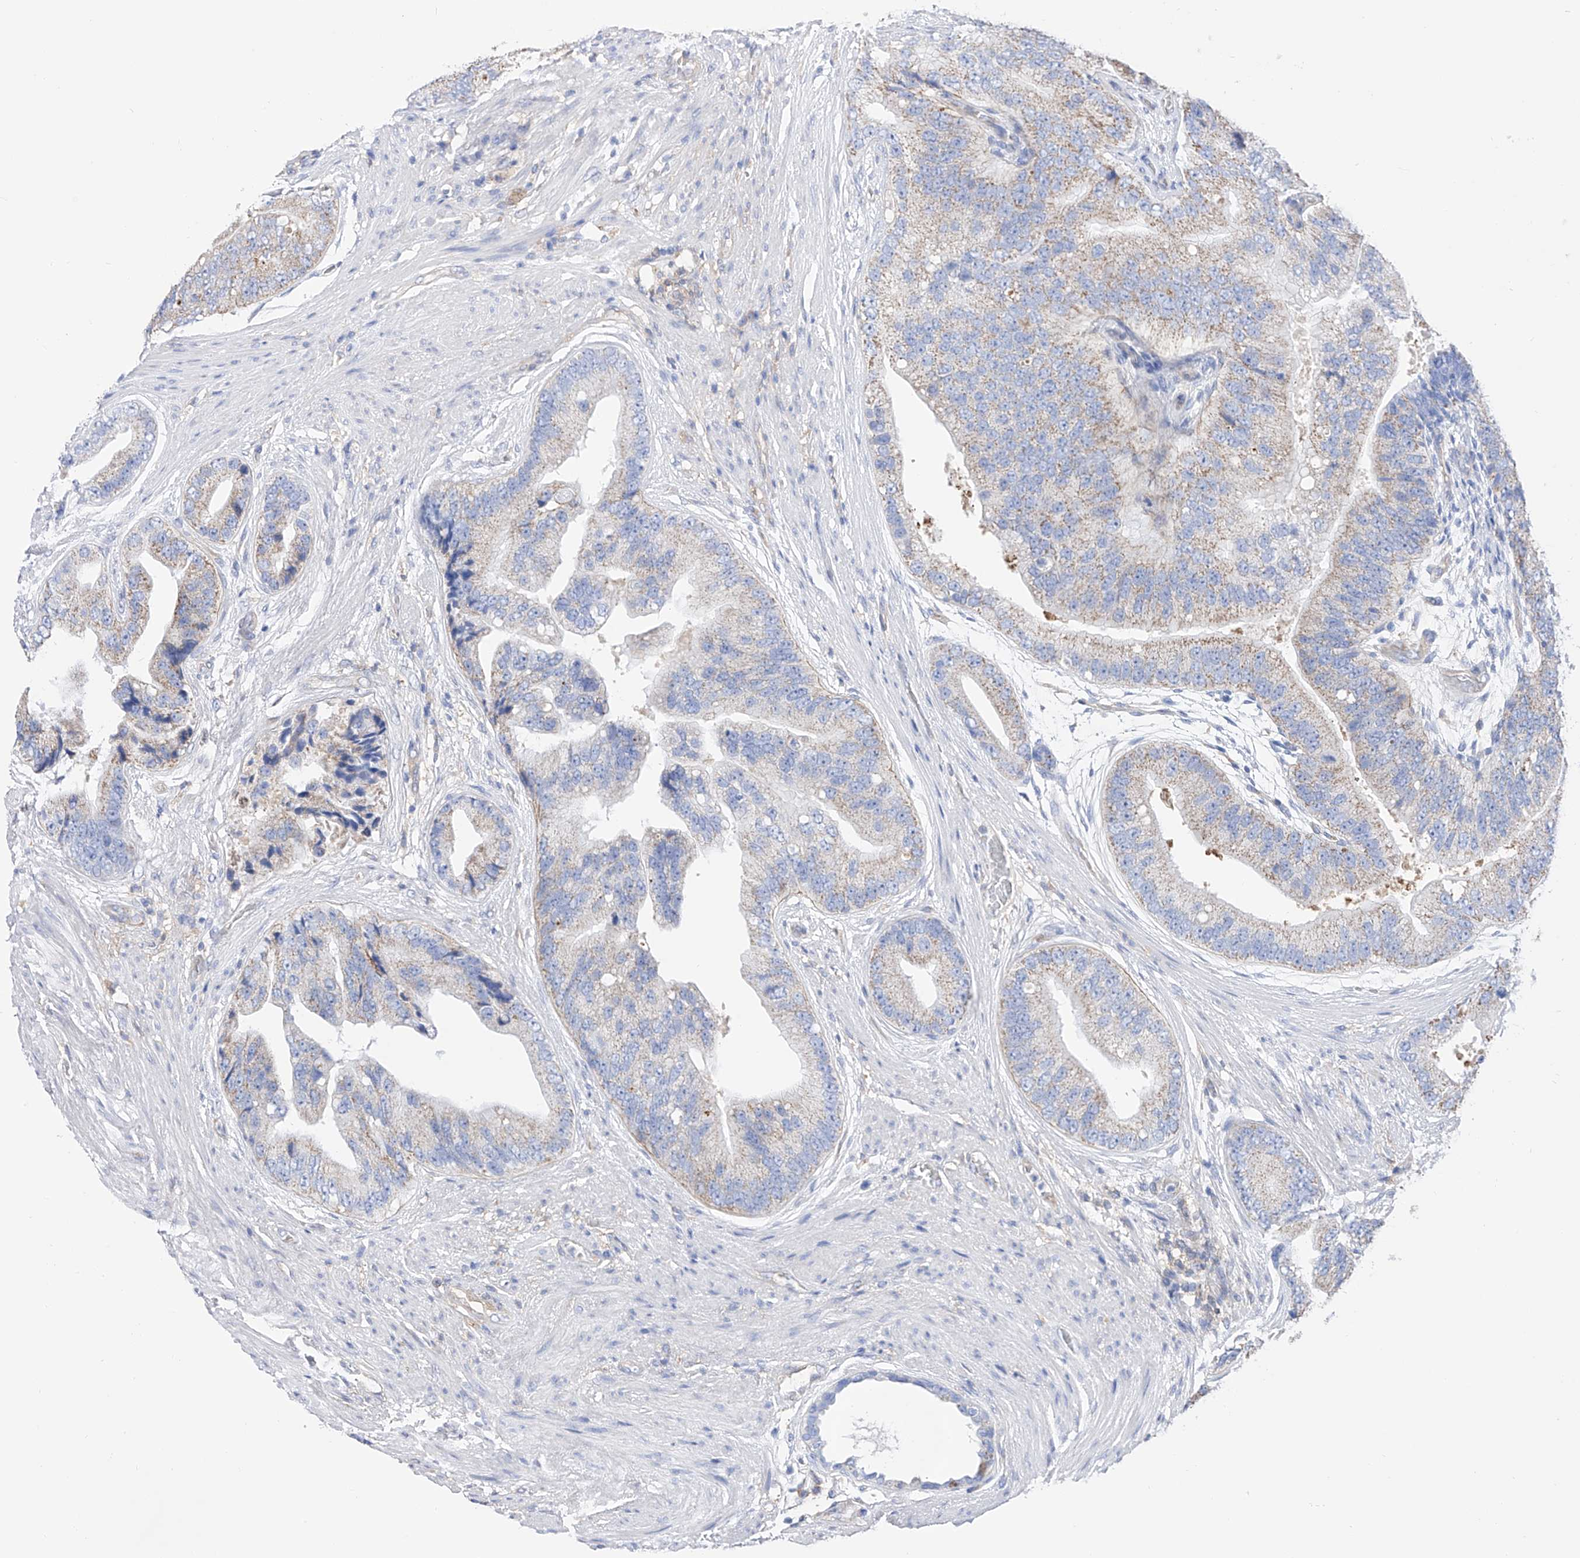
{"staining": {"intensity": "weak", "quantity": "<25%", "location": "cytoplasmic/membranous"}, "tissue": "prostate cancer", "cell_type": "Tumor cells", "image_type": "cancer", "snomed": [{"axis": "morphology", "description": "Adenocarcinoma, High grade"}, {"axis": "topography", "description": "Prostate"}], "caption": "Photomicrograph shows no protein expression in tumor cells of adenocarcinoma (high-grade) (prostate) tissue.", "gene": "ZNF653", "patient": {"sex": "male", "age": 70}}